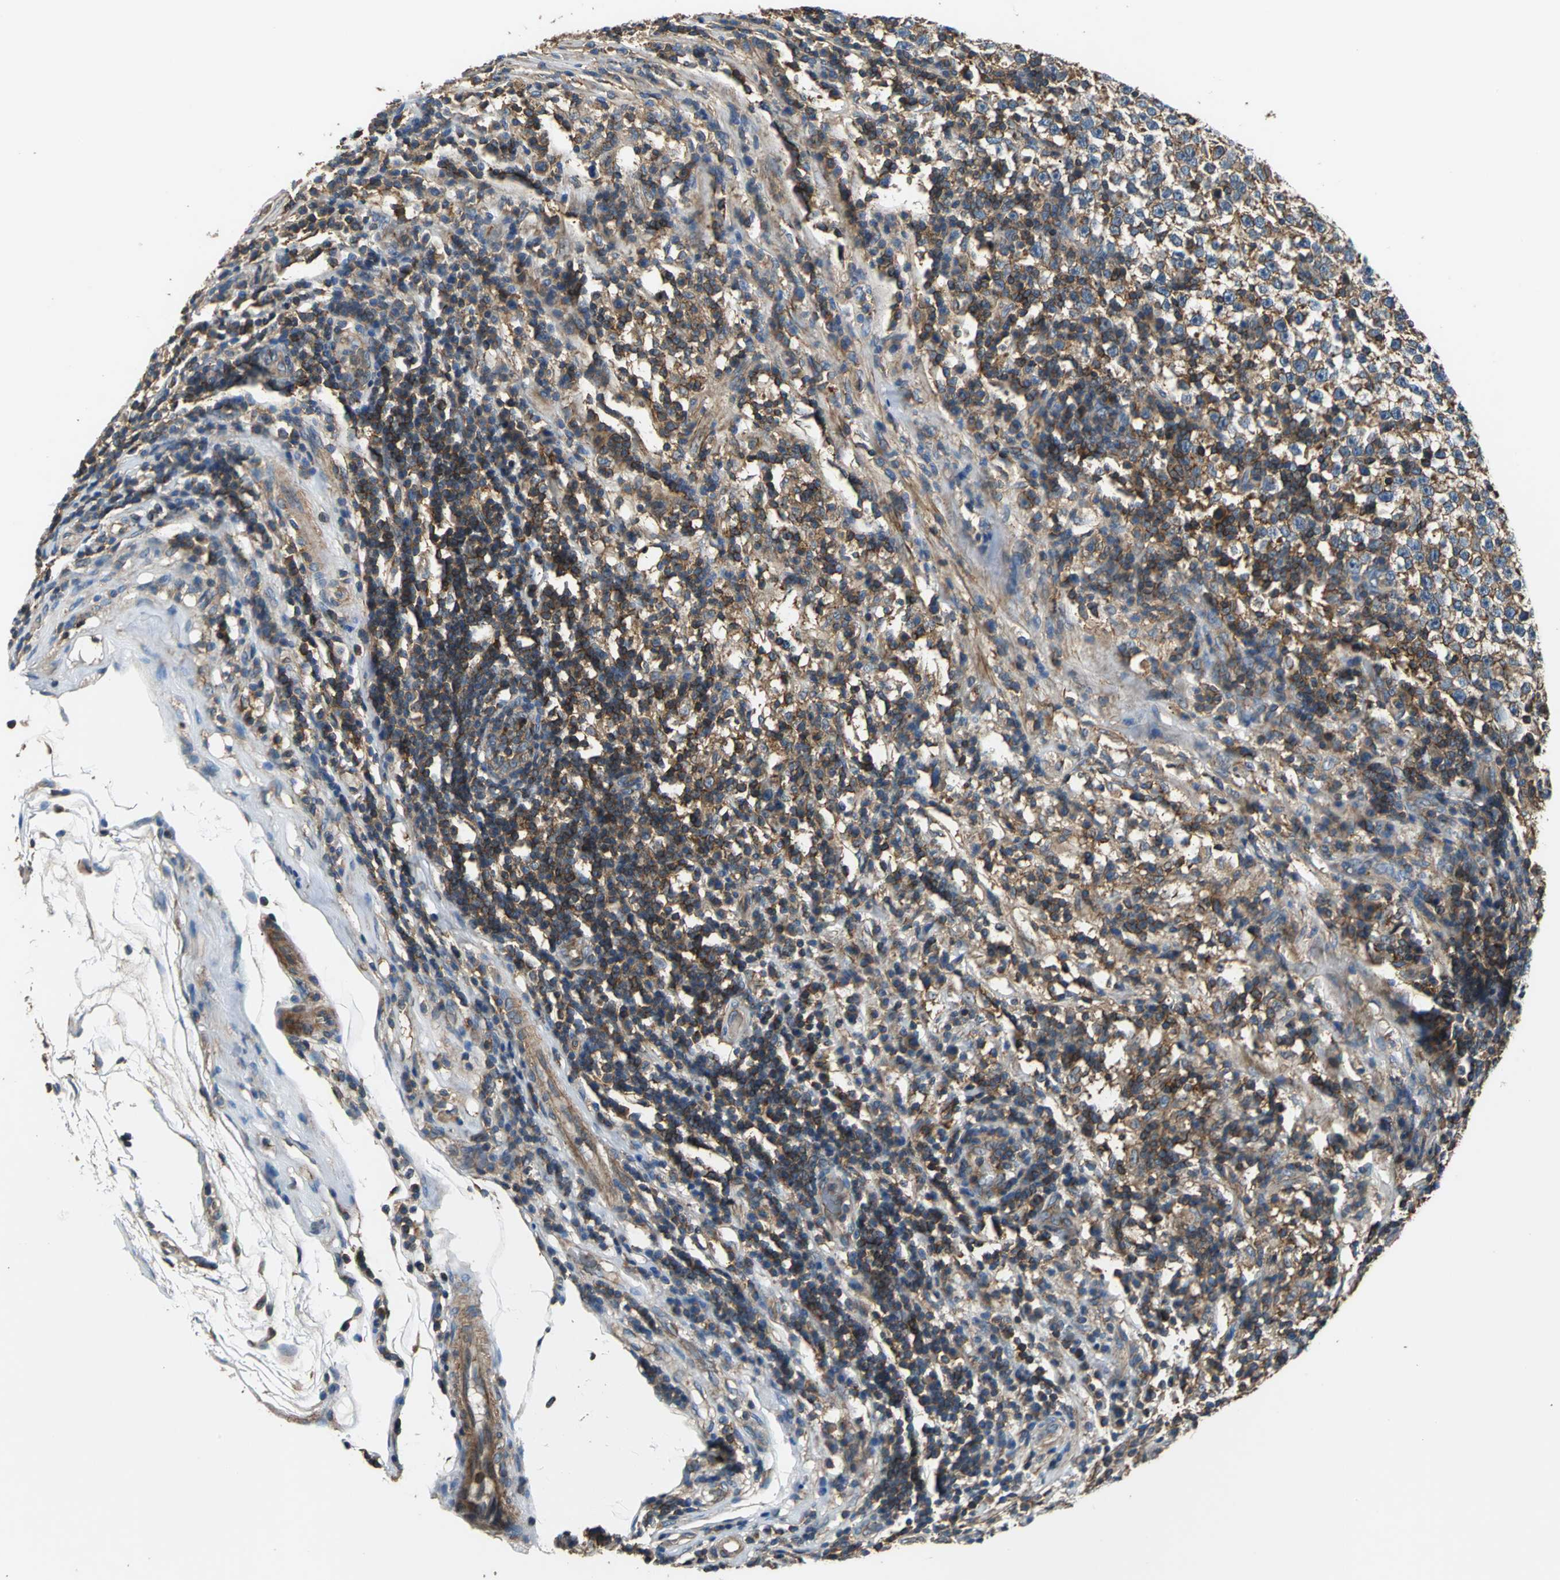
{"staining": {"intensity": "strong", "quantity": ">75%", "location": "cytoplasmic/membranous"}, "tissue": "testis cancer", "cell_type": "Tumor cells", "image_type": "cancer", "snomed": [{"axis": "morphology", "description": "Seminoma, NOS"}, {"axis": "topography", "description": "Testis"}], "caption": "This is an image of IHC staining of testis seminoma, which shows strong positivity in the cytoplasmic/membranous of tumor cells.", "gene": "PARVA", "patient": {"sex": "male", "age": 43}}